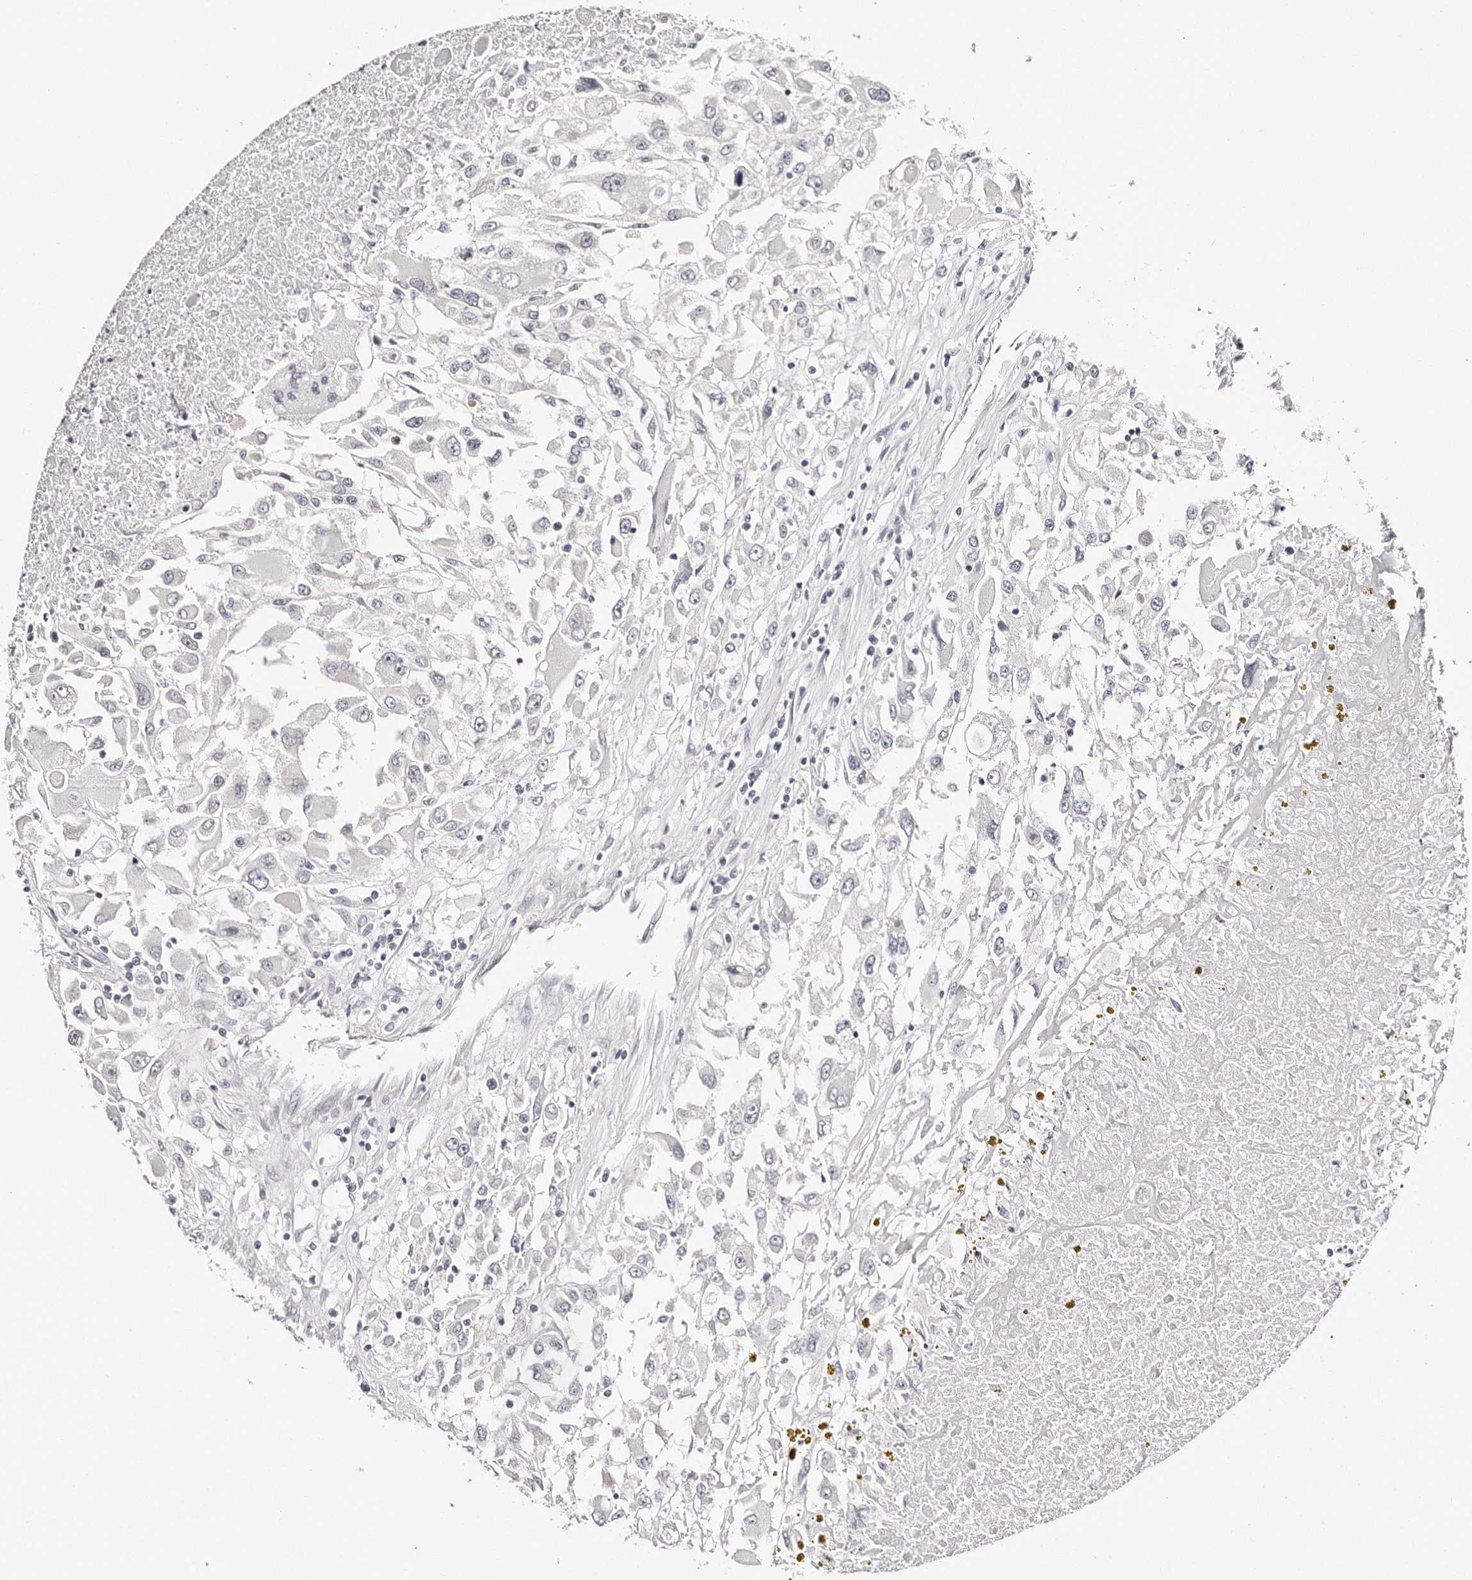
{"staining": {"intensity": "negative", "quantity": "none", "location": "none"}, "tissue": "renal cancer", "cell_type": "Tumor cells", "image_type": "cancer", "snomed": [{"axis": "morphology", "description": "Adenocarcinoma, NOS"}, {"axis": "topography", "description": "Kidney"}], "caption": "IHC of renal cancer (adenocarcinoma) exhibits no staining in tumor cells.", "gene": "ROM1", "patient": {"sex": "female", "age": 52}}